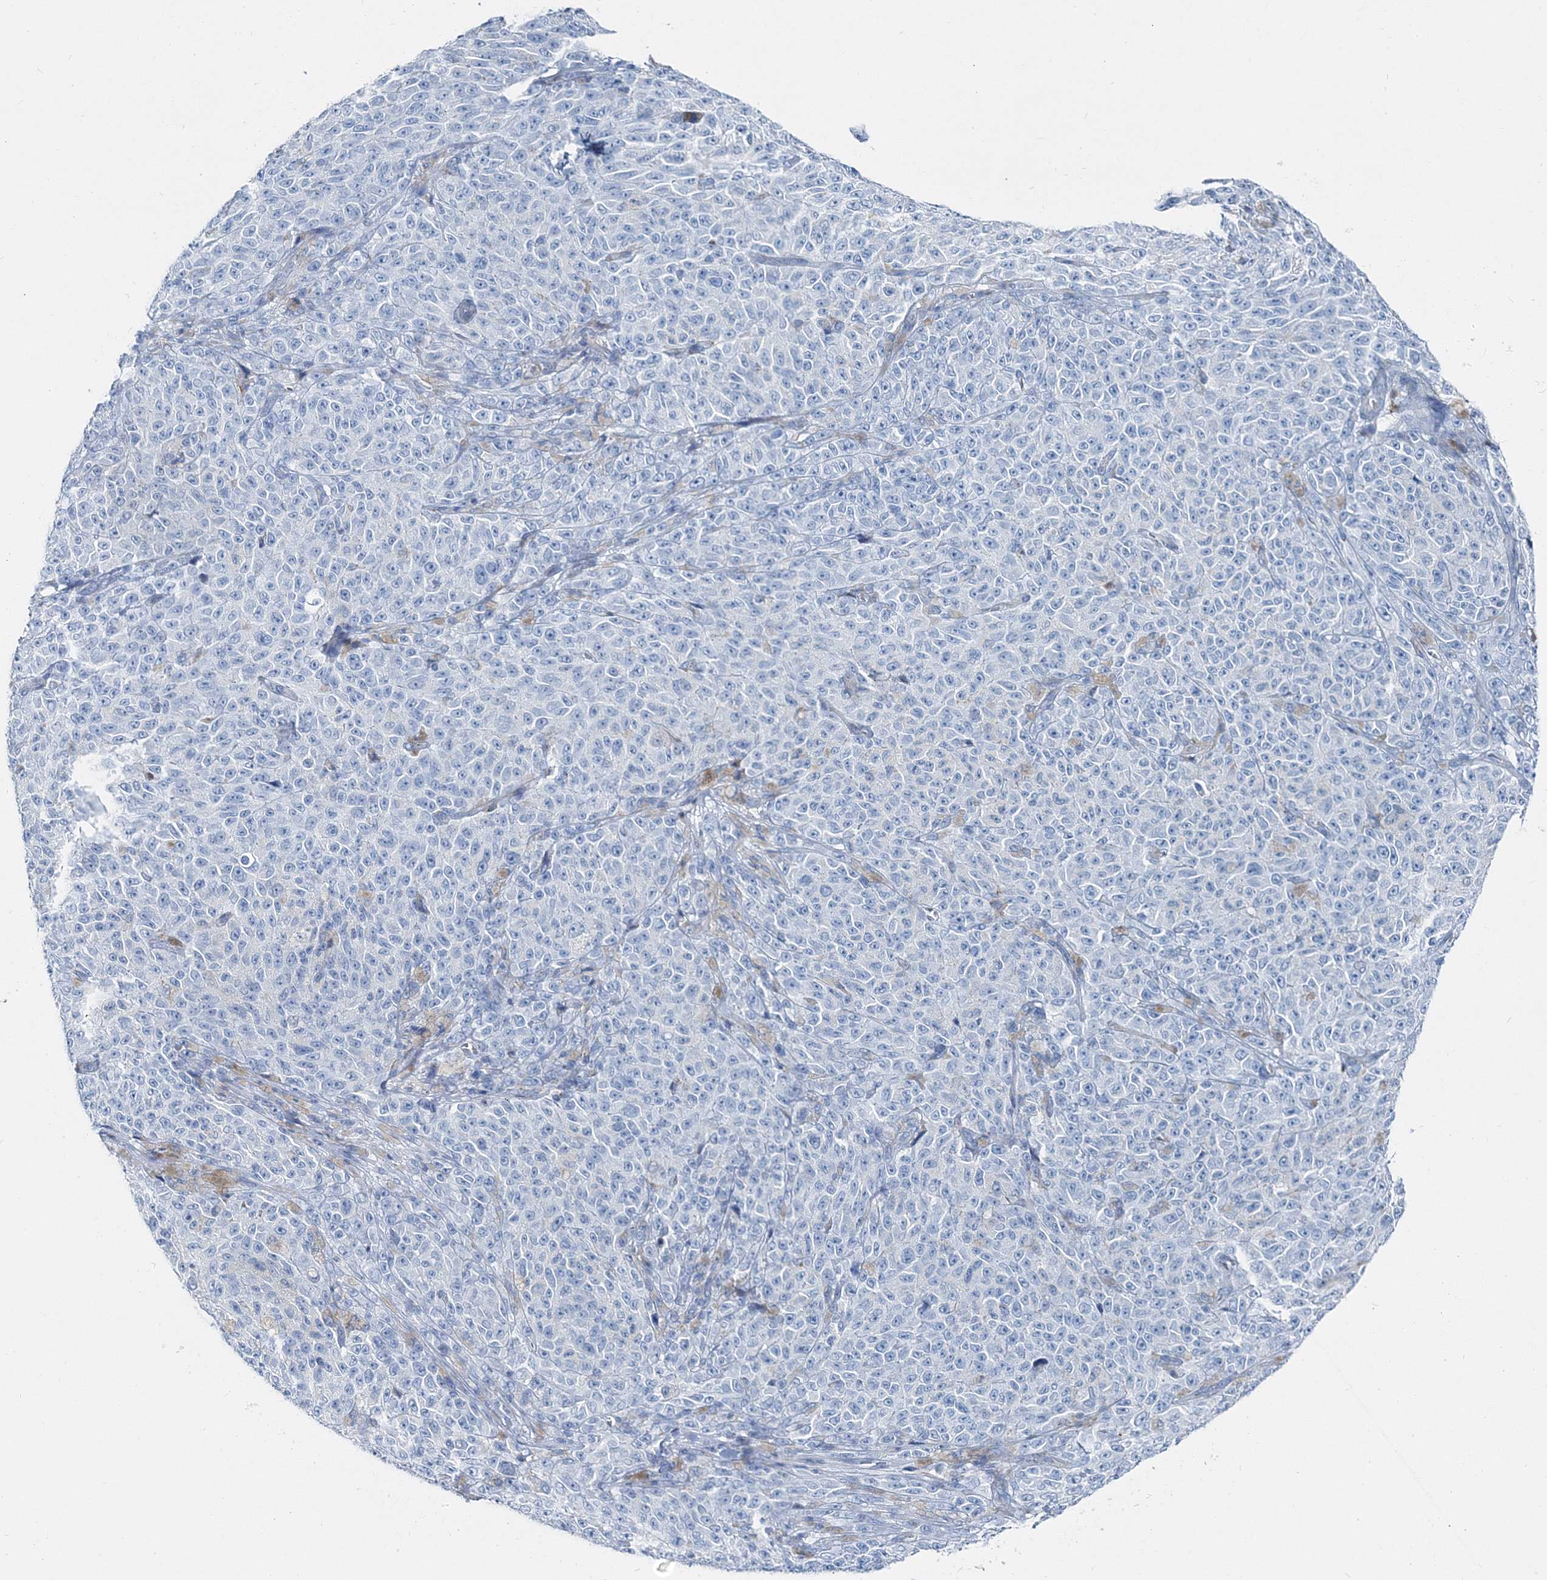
{"staining": {"intensity": "negative", "quantity": "none", "location": "none"}, "tissue": "melanoma", "cell_type": "Tumor cells", "image_type": "cancer", "snomed": [{"axis": "morphology", "description": "Malignant melanoma, NOS"}, {"axis": "topography", "description": "Skin"}], "caption": "Tumor cells are negative for protein expression in human malignant melanoma. (Brightfield microscopy of DAB IHC at high magnification).", "gene": "GABARAPL2", "patient": {"sex": "female", "age": 82}}